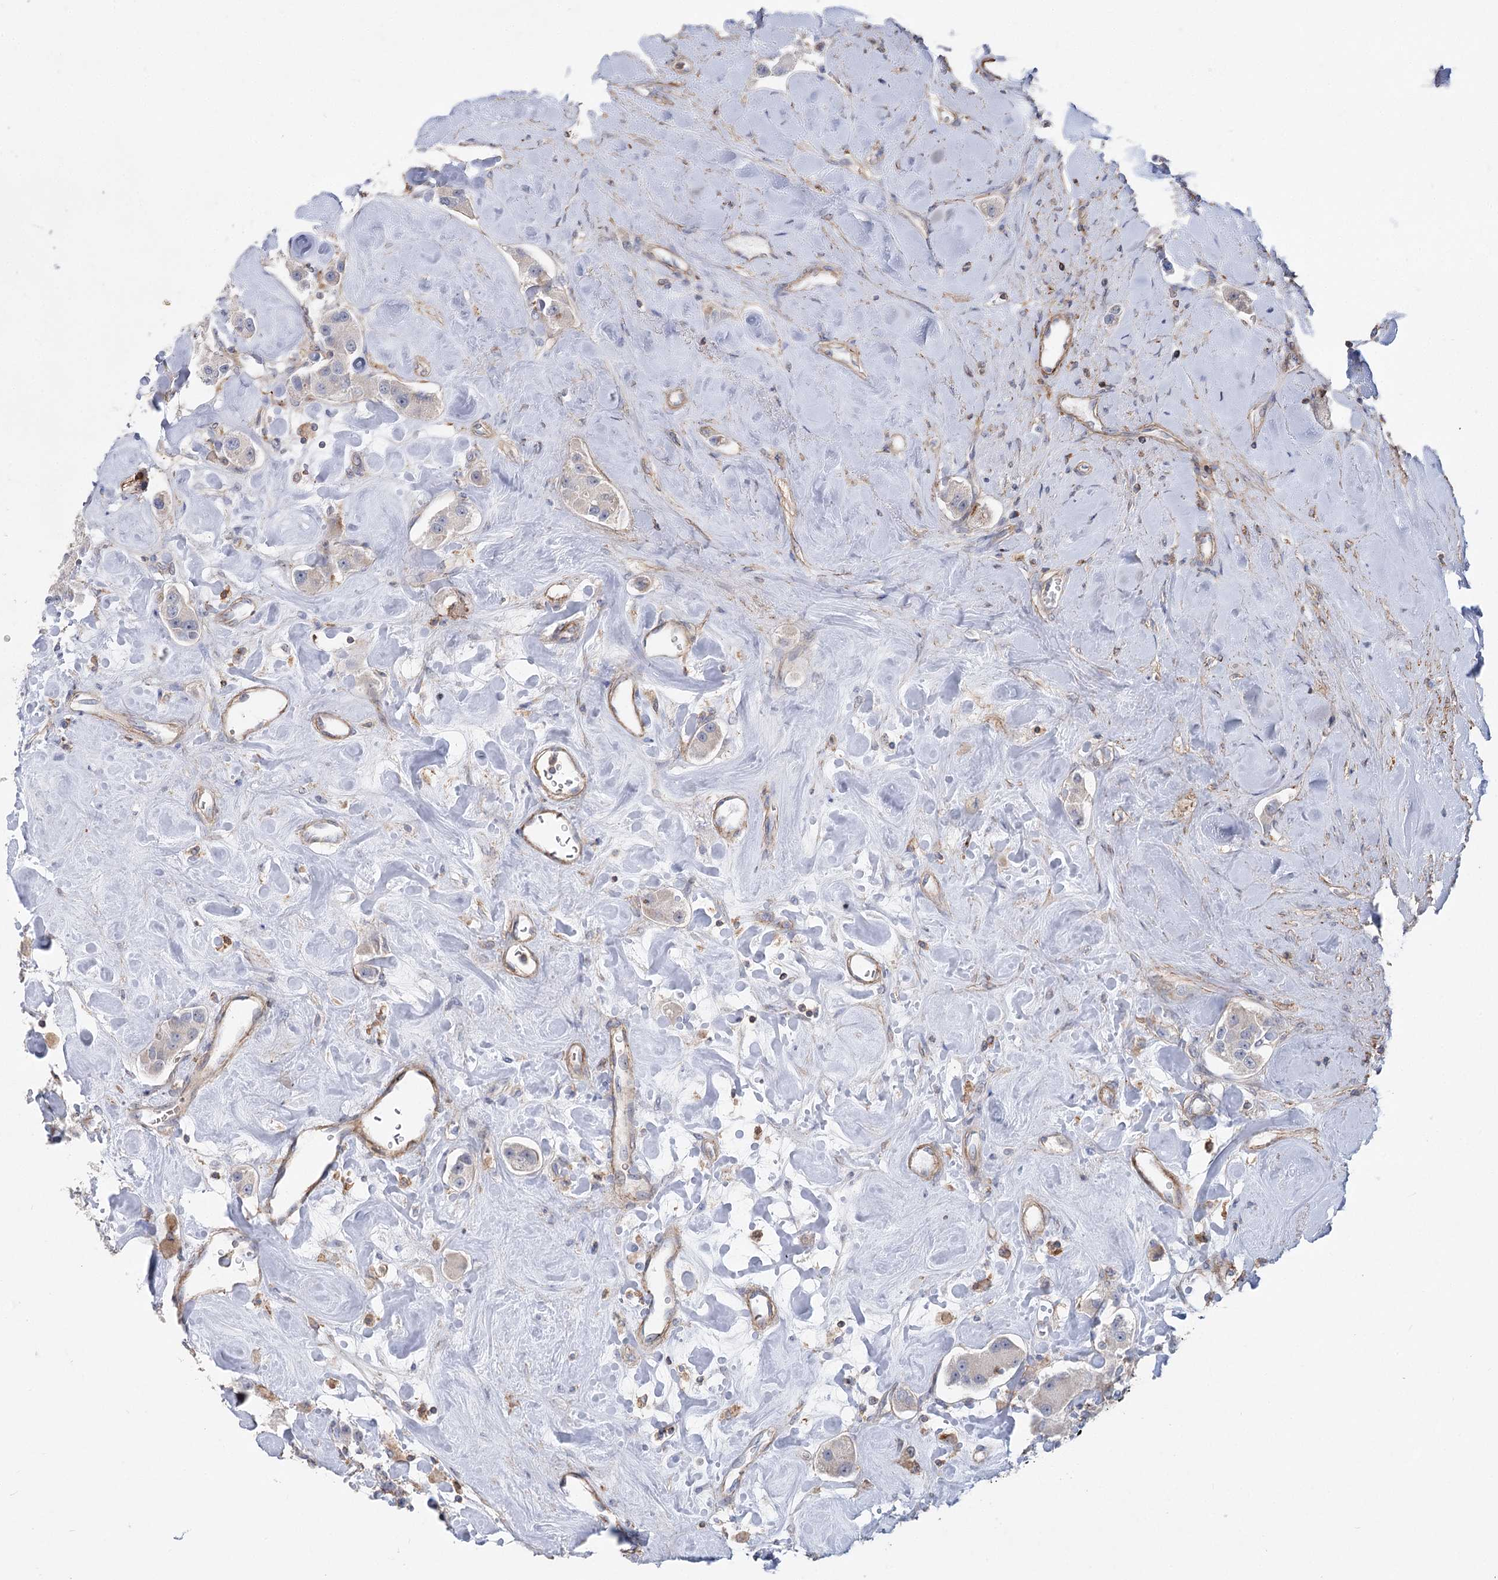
{"staining": {"intensity": "negative", "quantity": "none", "location": "none"}, "tissue": "carcinoid", "cell_type": "Tumor cells", "image_type": "cancer", "snomed": [{"axis": "morphology", "description": "Carcinoid, malignant, NOS"}, {"axis": "topography", "description": "Pancreas"}], "caption": "This image is of carcinoid stained with immunohistochemistry to label a protein in brown with the nuclei are counter-stained blue. There is no staining in tumor cells.", "gene": "LARP1B", "patient": {"sex": "male", "age": 41}}